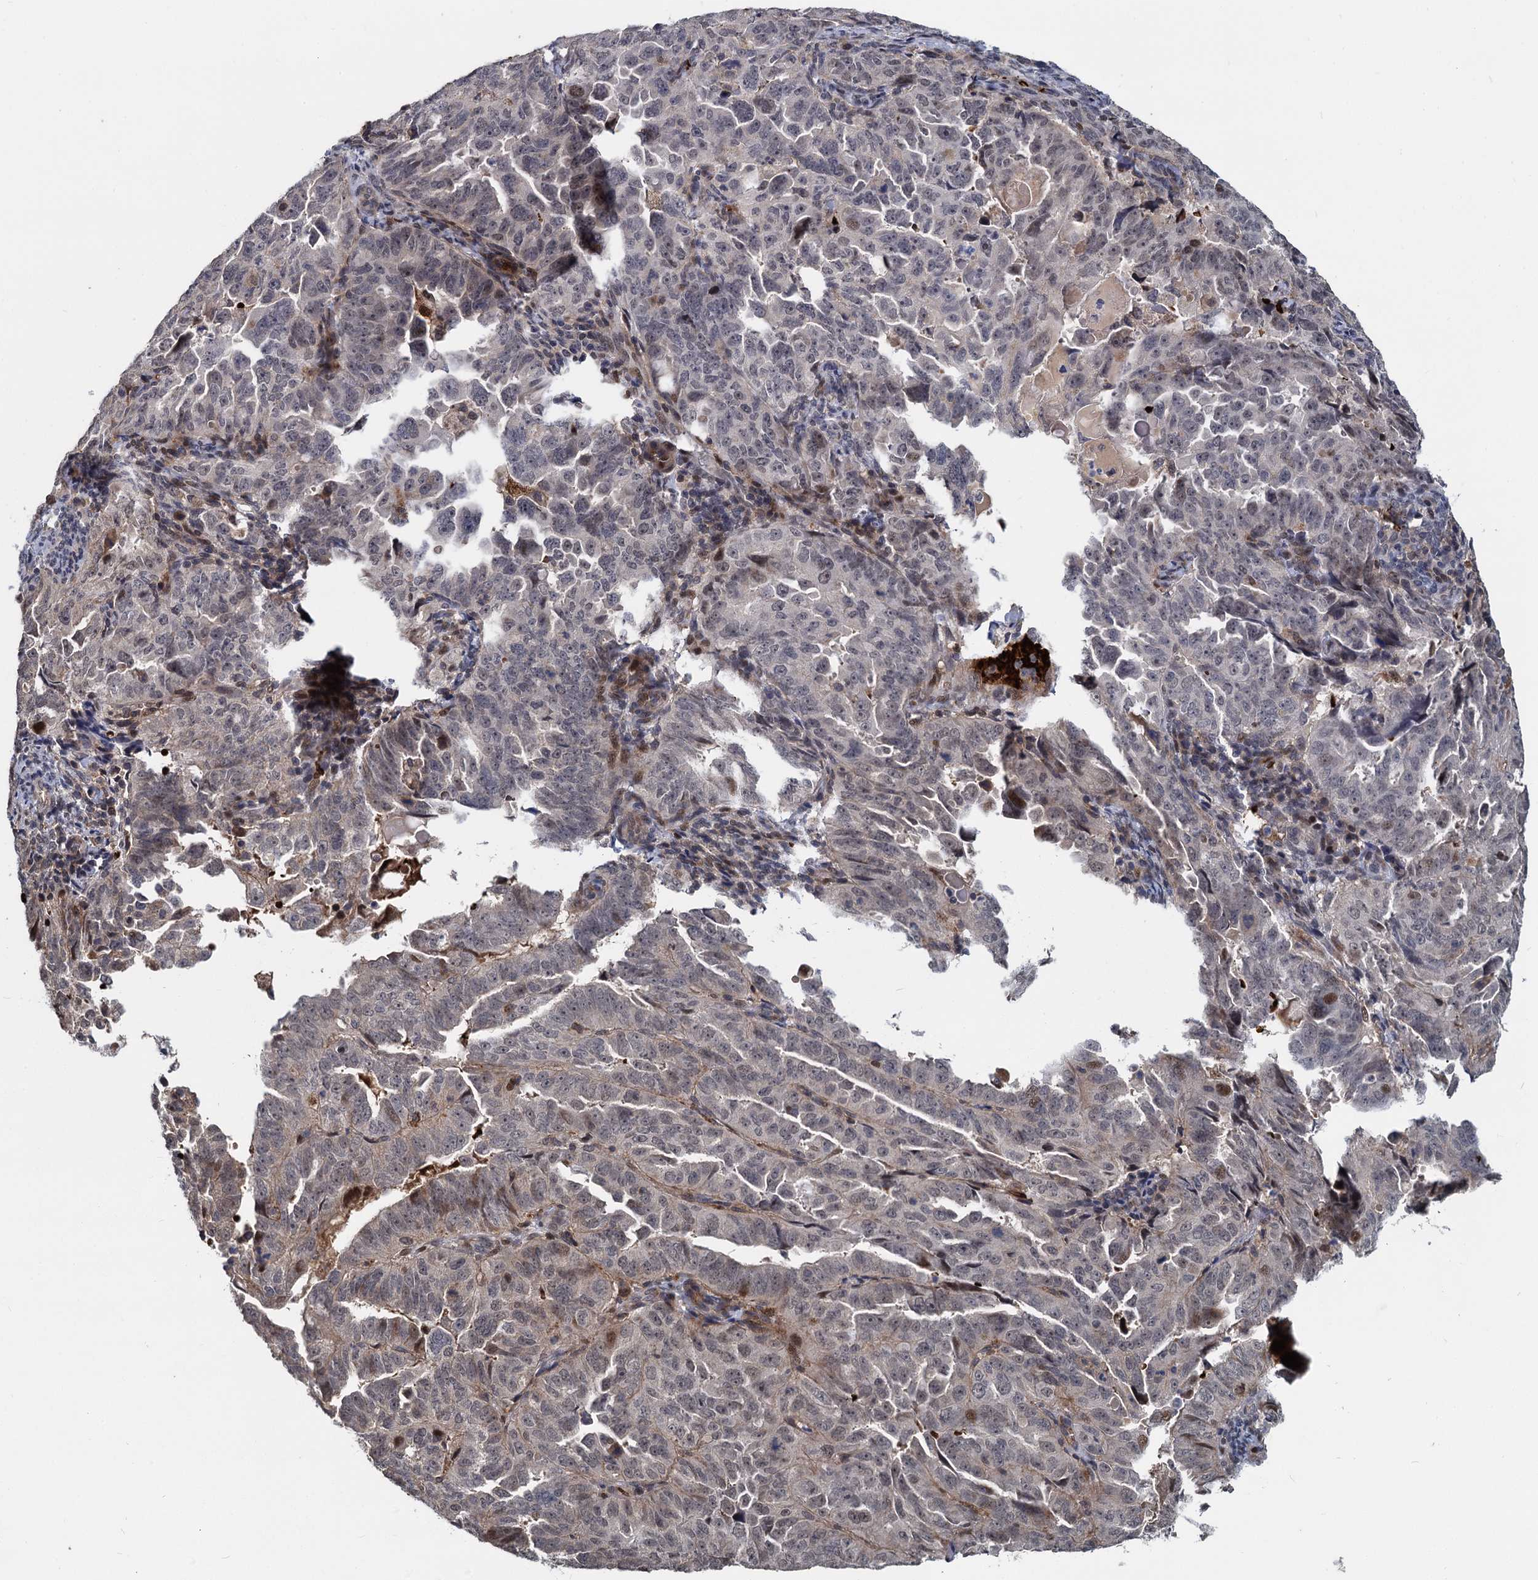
{"staining": {"intensity": "weak", "quantity": "25%-75%", "location": "nuclear"}, "tissue": "endometrial cancer", "cell_type": "Tumor cells", "image_type": "cancer", "snomed": [{"axis": "morphology", "description": "Adenocarcinoma, NOS"}, {"axis": "topography", "description": "Endometrium"}], "caption": "Brown immunohistochemical staining in human endometrial cancer (adenocarcinoma) exhibits weak nuclear expression in approximately 25%-75% of tumor cells.", "gene": "FANCI", "patient": {"sex": "female", "age": 65}}